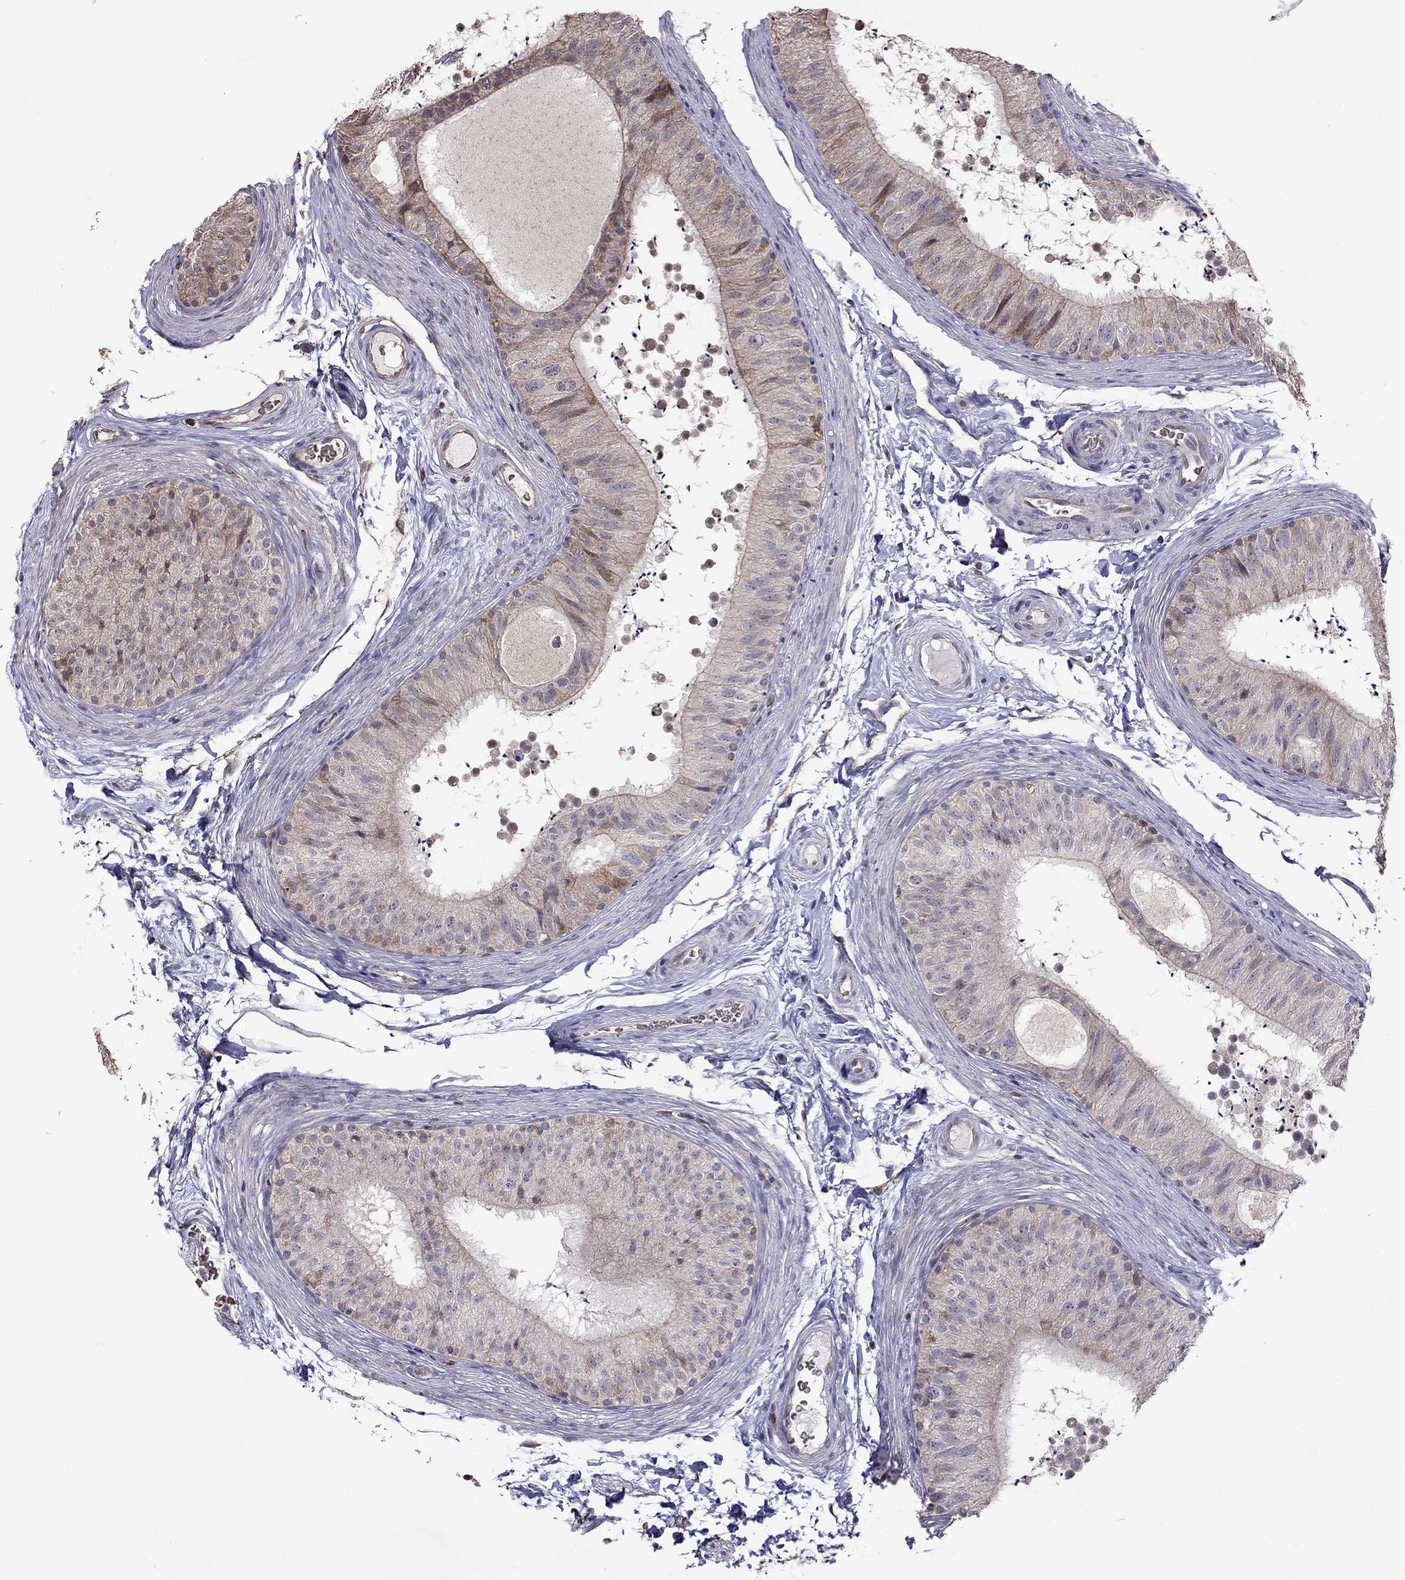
{"staining": {"intensity": "strong", "quantity": "25%-75%", "location": "cytoplasmic/membranous"}, "tissue": "epididymis", "cell_type": "Glandular cells", "image_type": "normal", "snomed": [{"axis": "morphology", "description": "Normal tissue, NOS"}, {"axis": "topography", "description": "Epididymis"}], "caption": "Protein analysis of unremarkable epididymis exhibits strong cytoplasmic/membranous positivity in approximately 25%-75% of glandular cells.", "gene": "ADAM28", "patient": {"sex": "male", "age": 32}}